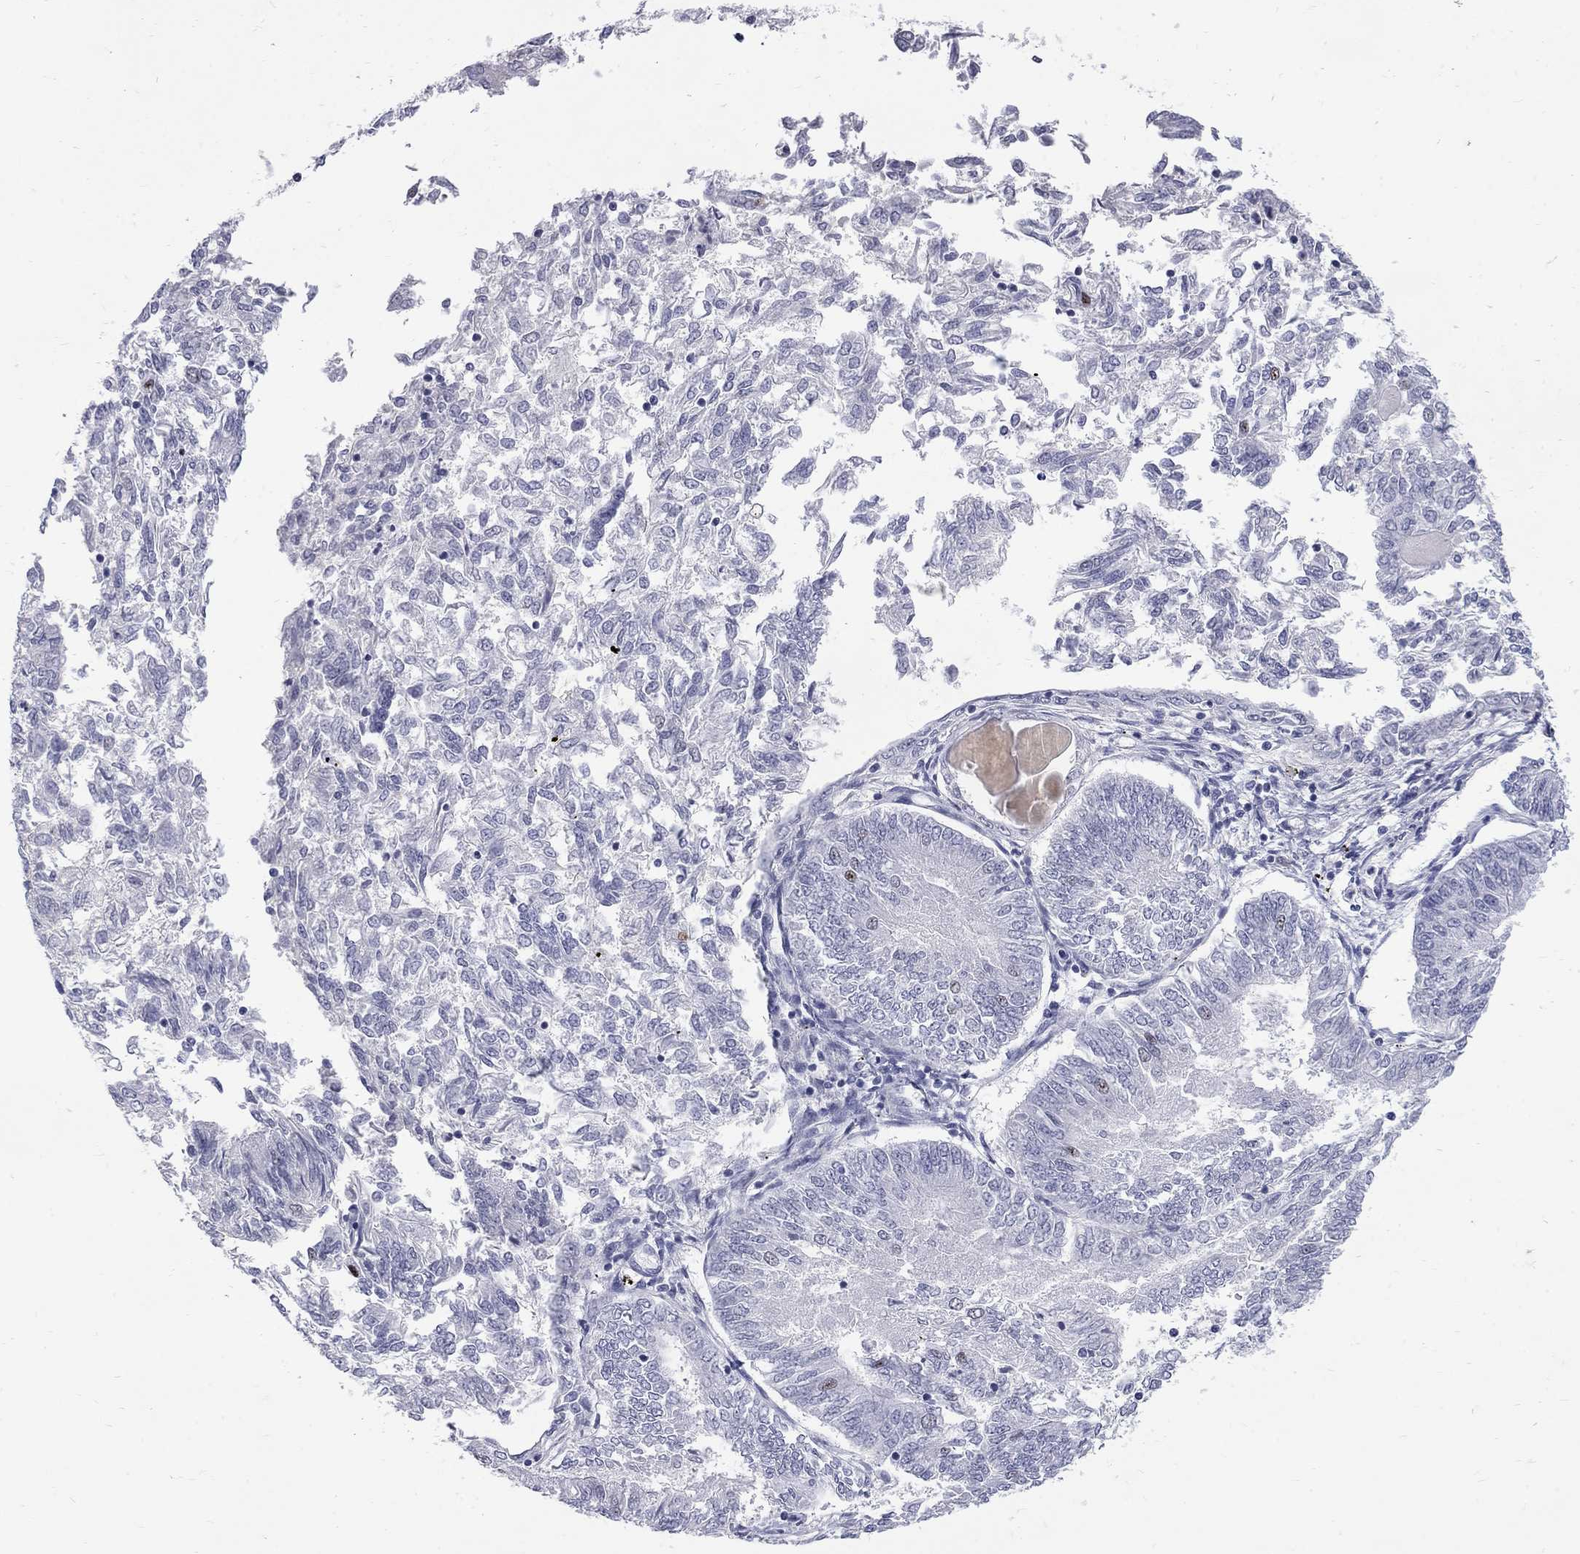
{"staining": {"intensity": "negative", "quantity": "none", "location": "none"}, "tissue": "endometrial cancer", "cell_type": "Tumor cells", "image_type": "cancer", "snomed": [{"axis": "morphology", "description": "Adenocarcinoma, NOS"}, {"axis": "topography", "description": "Endometrium"}], "caption": "Immunohistochemical staining of human endometrial cancer (adenocarcinoma) reveals no significant staining in tumor cells. Nuclei are stained in blue.", "gene": "CTNND2", "patient": {"sex": "female", "age": 58}}